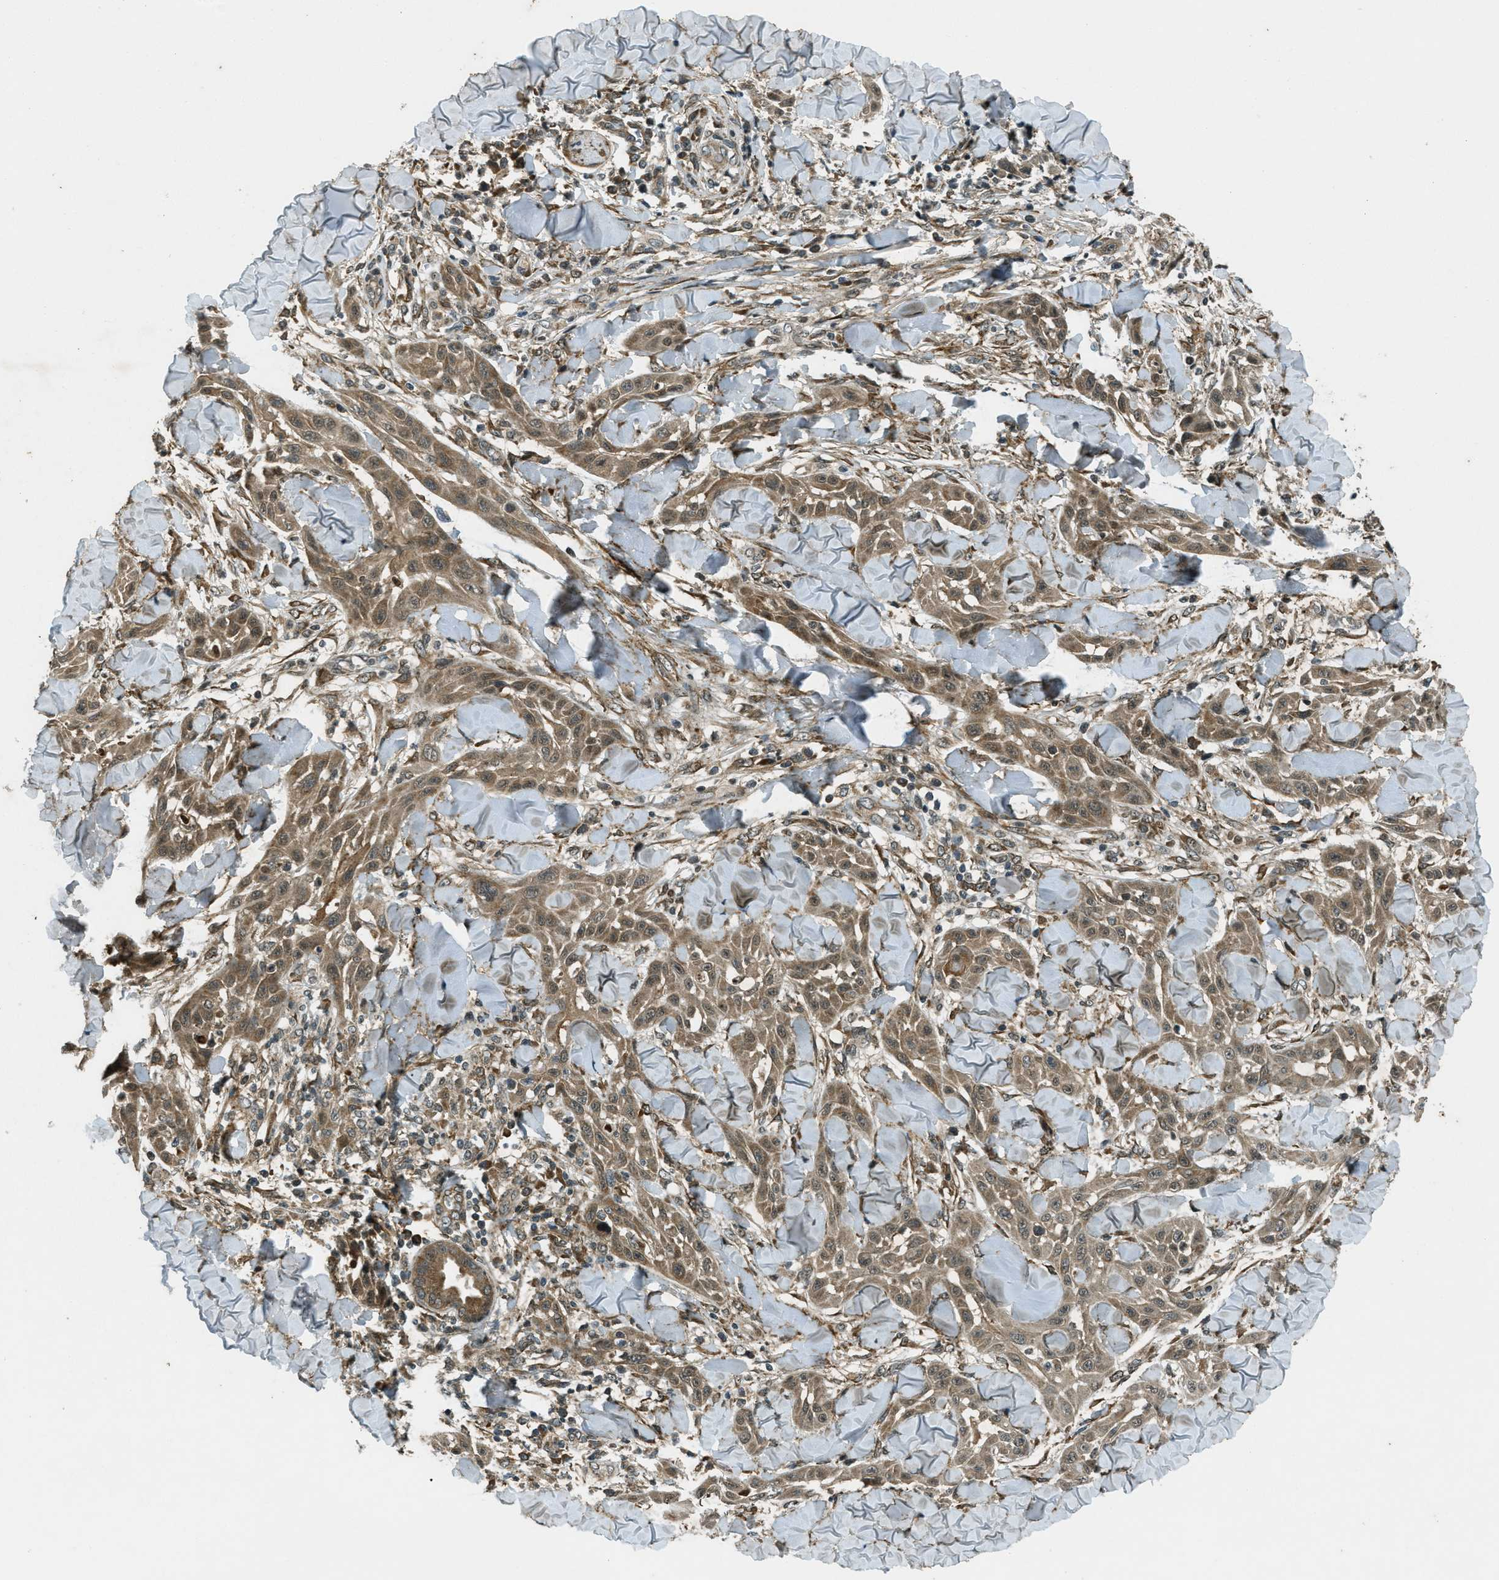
{"staining": {"intensity": "moderate", "quantity": ">75%", "location": "cytoplasmic/membranous,nuclear"}, "tissue": "skin cancer", "cell_type": "Tumor cells", "image_type": "cancer", "snomed": [{"axis": "morphology", "description": "Squamous cell carcinoma, NOS"}, {"axis": "topography", "description": "Skin"}], "caption": "Brown immunohistochemical staining in skin squamous cell carcinoma exhibits moderate cytoplasmic/membranous and nuclear positivity in approximately >75% of tumor cells.", "gene": "EIF2AK3", "patient": {"sex": "male", "age": 24}}